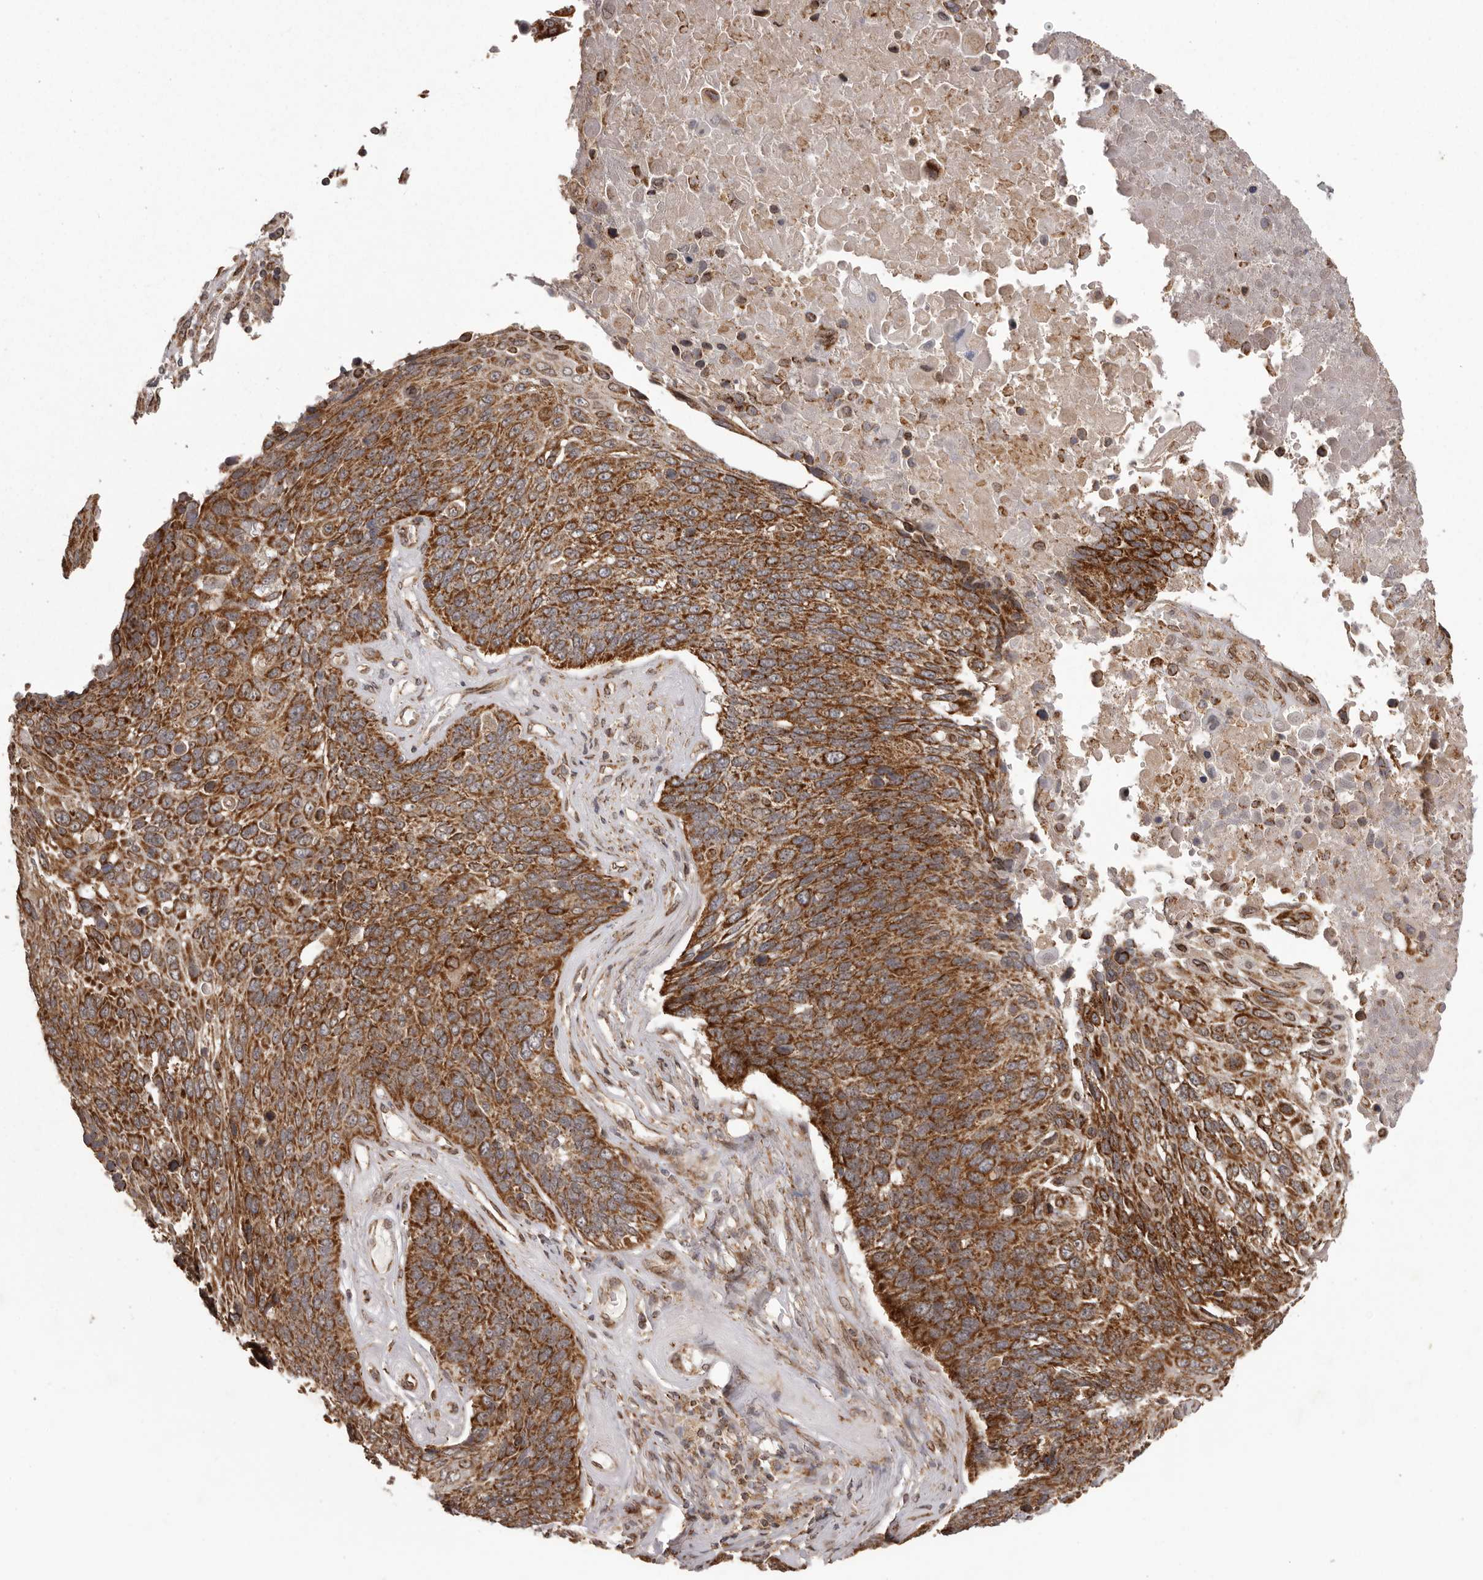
{"staining": {"intensity": "strong", "quantity": ">75%", "location": "cytoplasmic/membranous"}, "tissue": "lung cancer", "cell_type": "Tumor cells", "image_type": "cancer", "snomed": [{"axis": "morphology", "description": "Squamous cell carcinoma, NOS"}, {"axis": "topography", "description": "Lung"}], "caption": "Human lung cancer stained with a brown dye demonstrates strong cytoplasmic/membranous positive expression in approximately >75% of tumor cells.", "gene": "CHRM2", "patient": {"sex": "male", "age": 66}}